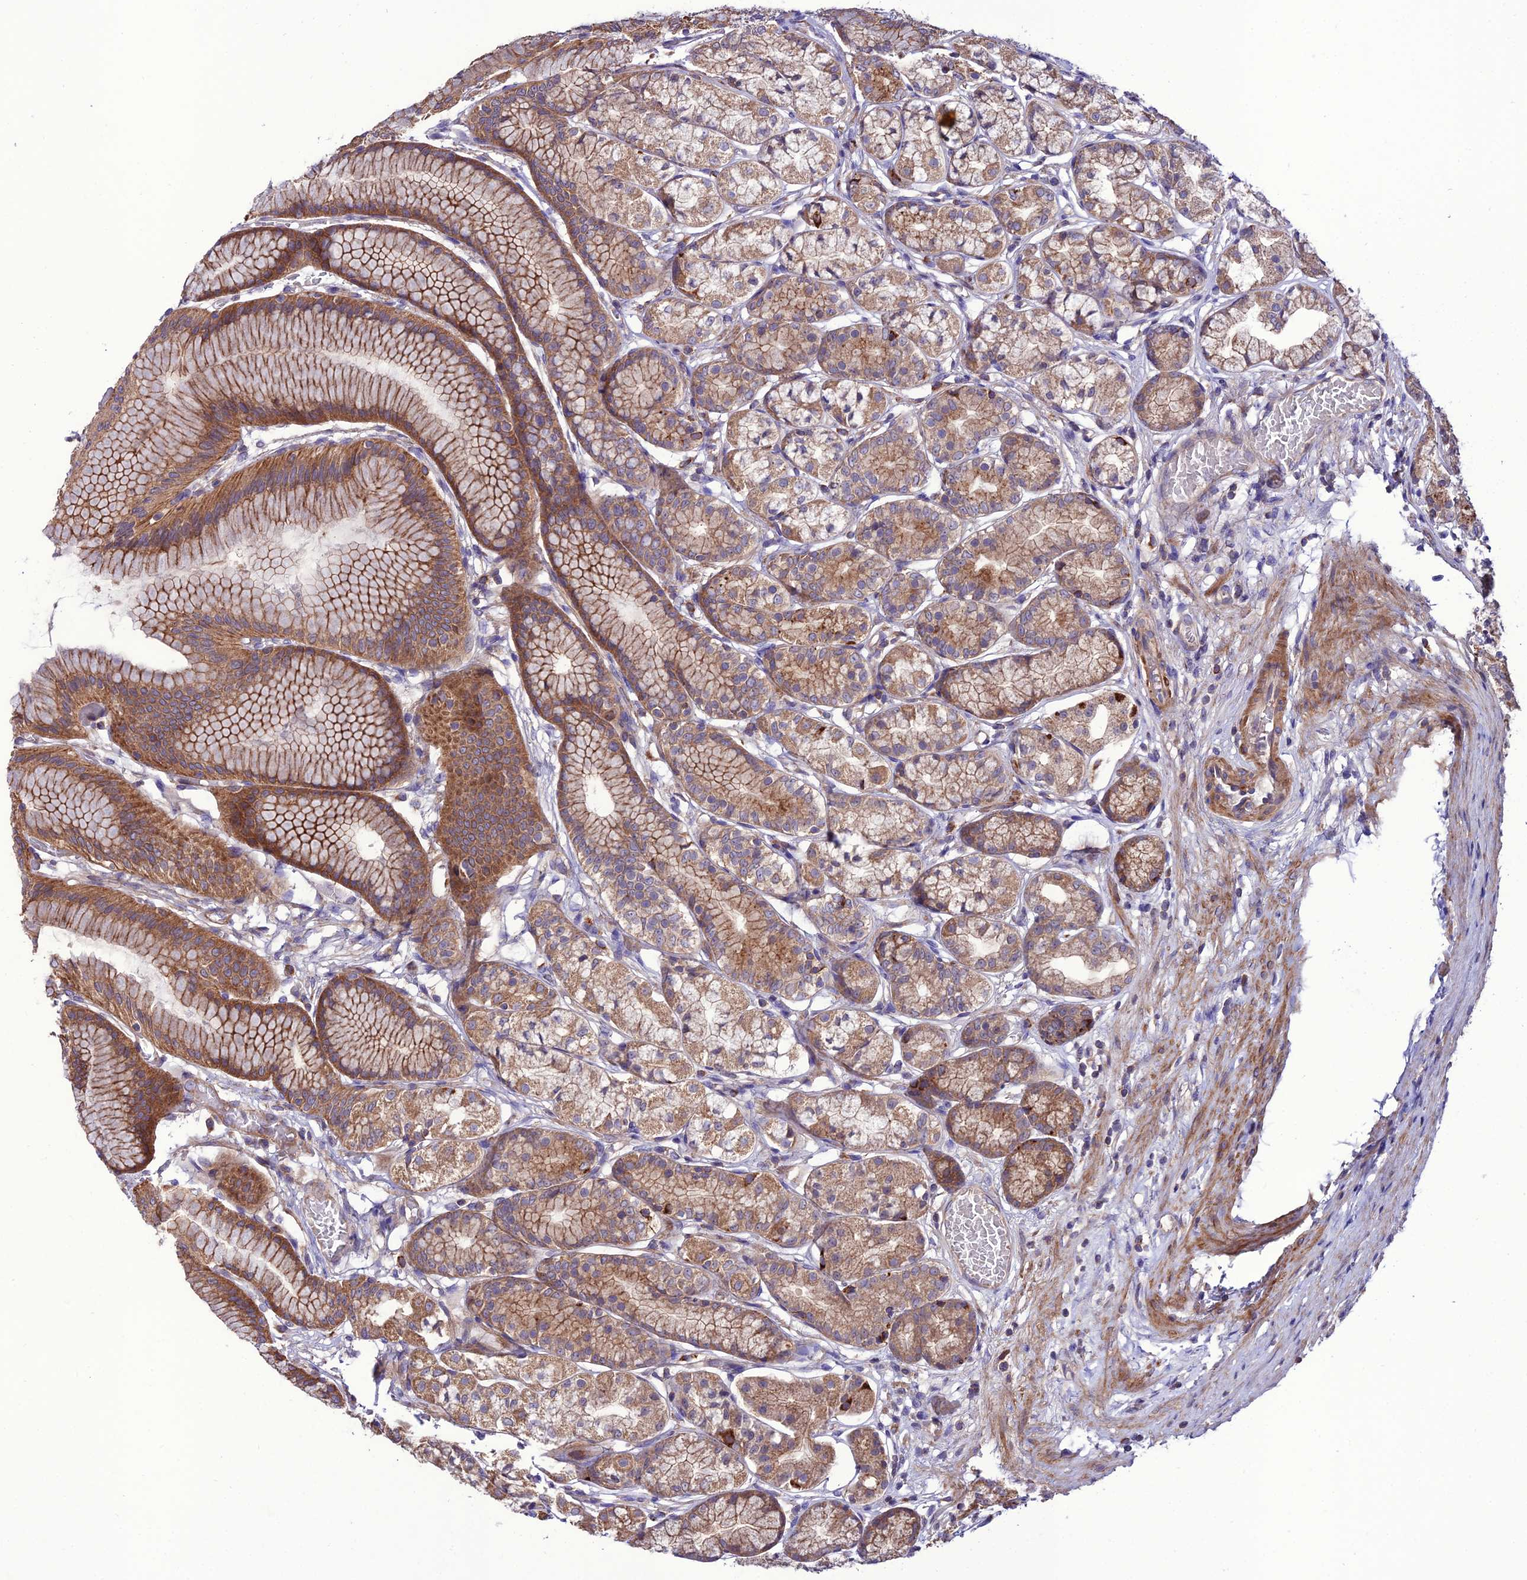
{"staining": {"intensity": "strong", "quantity": ">75%", "location": "cytoplasmic/membranous"}, "tissue": "stomach", "cell_type": "Glandular cells", "image_type": "normal", "snomed": [{"axis": "morphology", "description": "Normal tissue, NOS"}, {"axis": "morphology", "description": "Adenocarcinoma, NOS"}, {"axis": "morphology", "description": "Adenocarcinoma, High grade"}, {"axis": "topography", "description": "Stomach, upper"}, {"axis": "topography", "description": "Stomach"}], "caption": "Benign stomach was stained to show a protein in brown. There is high levels of strong cytoplasmic/membranous expression in approximately >75% of glandular cells.", "gene": "PPIL3", "patient": {"sex": "female", "age": 65}}